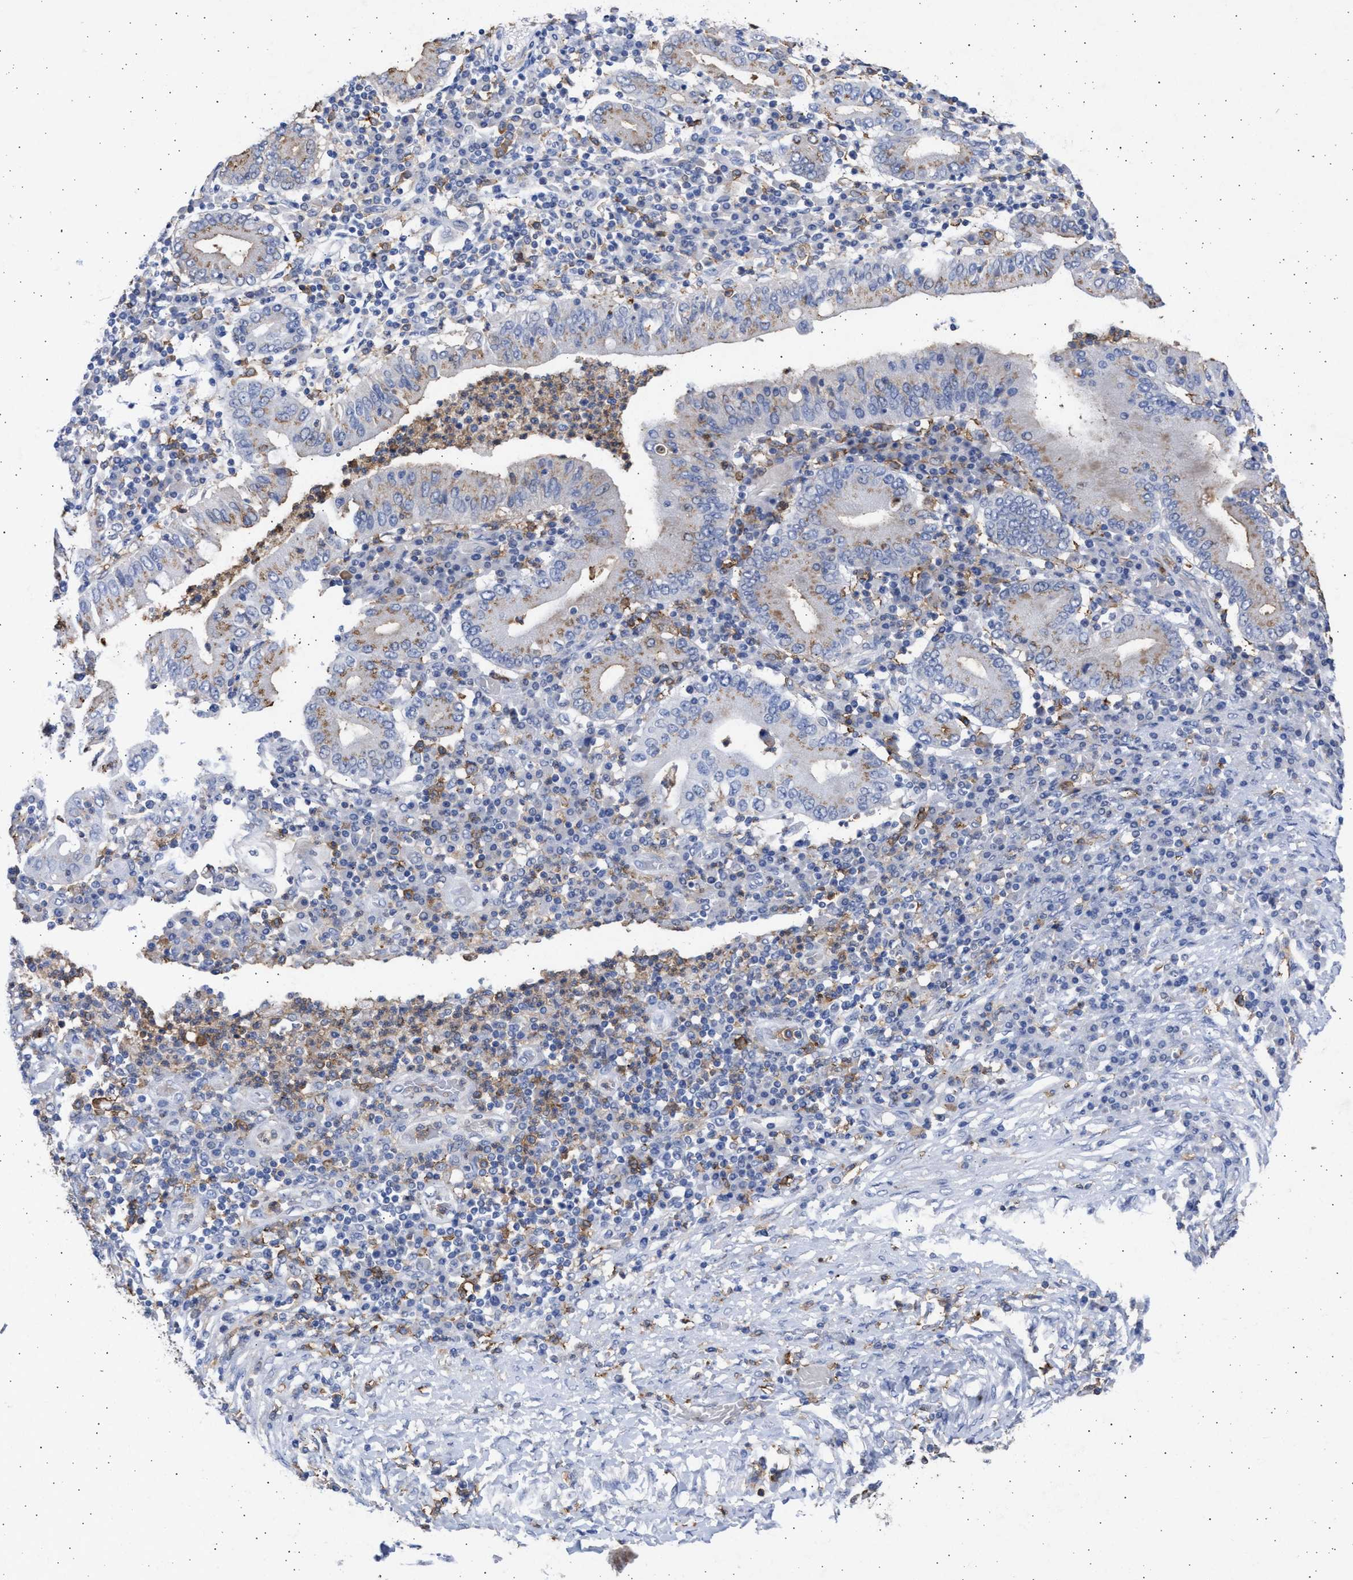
{"staining": {"intensity": "weak", "quantity": "25%-75%", "location": "cytoplasmic/membranous"}, "tissue": "stomach cancer", "cell_type": "Tumor cells", "image_type": "cancer", "snomed": [{"axis": "morphology", "description": "Normal tissue, NOS"}, {"axis": "morphology", "description": "Adenocarcinoma, NOS"}, {"axis": "topography", "description": "Esophagus"}, {"axis": "topography", "description": "Stomach, upper"}, {"axis": "topography", "description": "Peripheral nerve tissue"}], "caption": "Tumor cells demonstrate low levels of weak cytoplasmic/membranous staining in approximately 25%-75% of cells in stomach adenocarcinoma.", "gene": "FCER1A", "patient": {"sex": "male", "age": 62}}